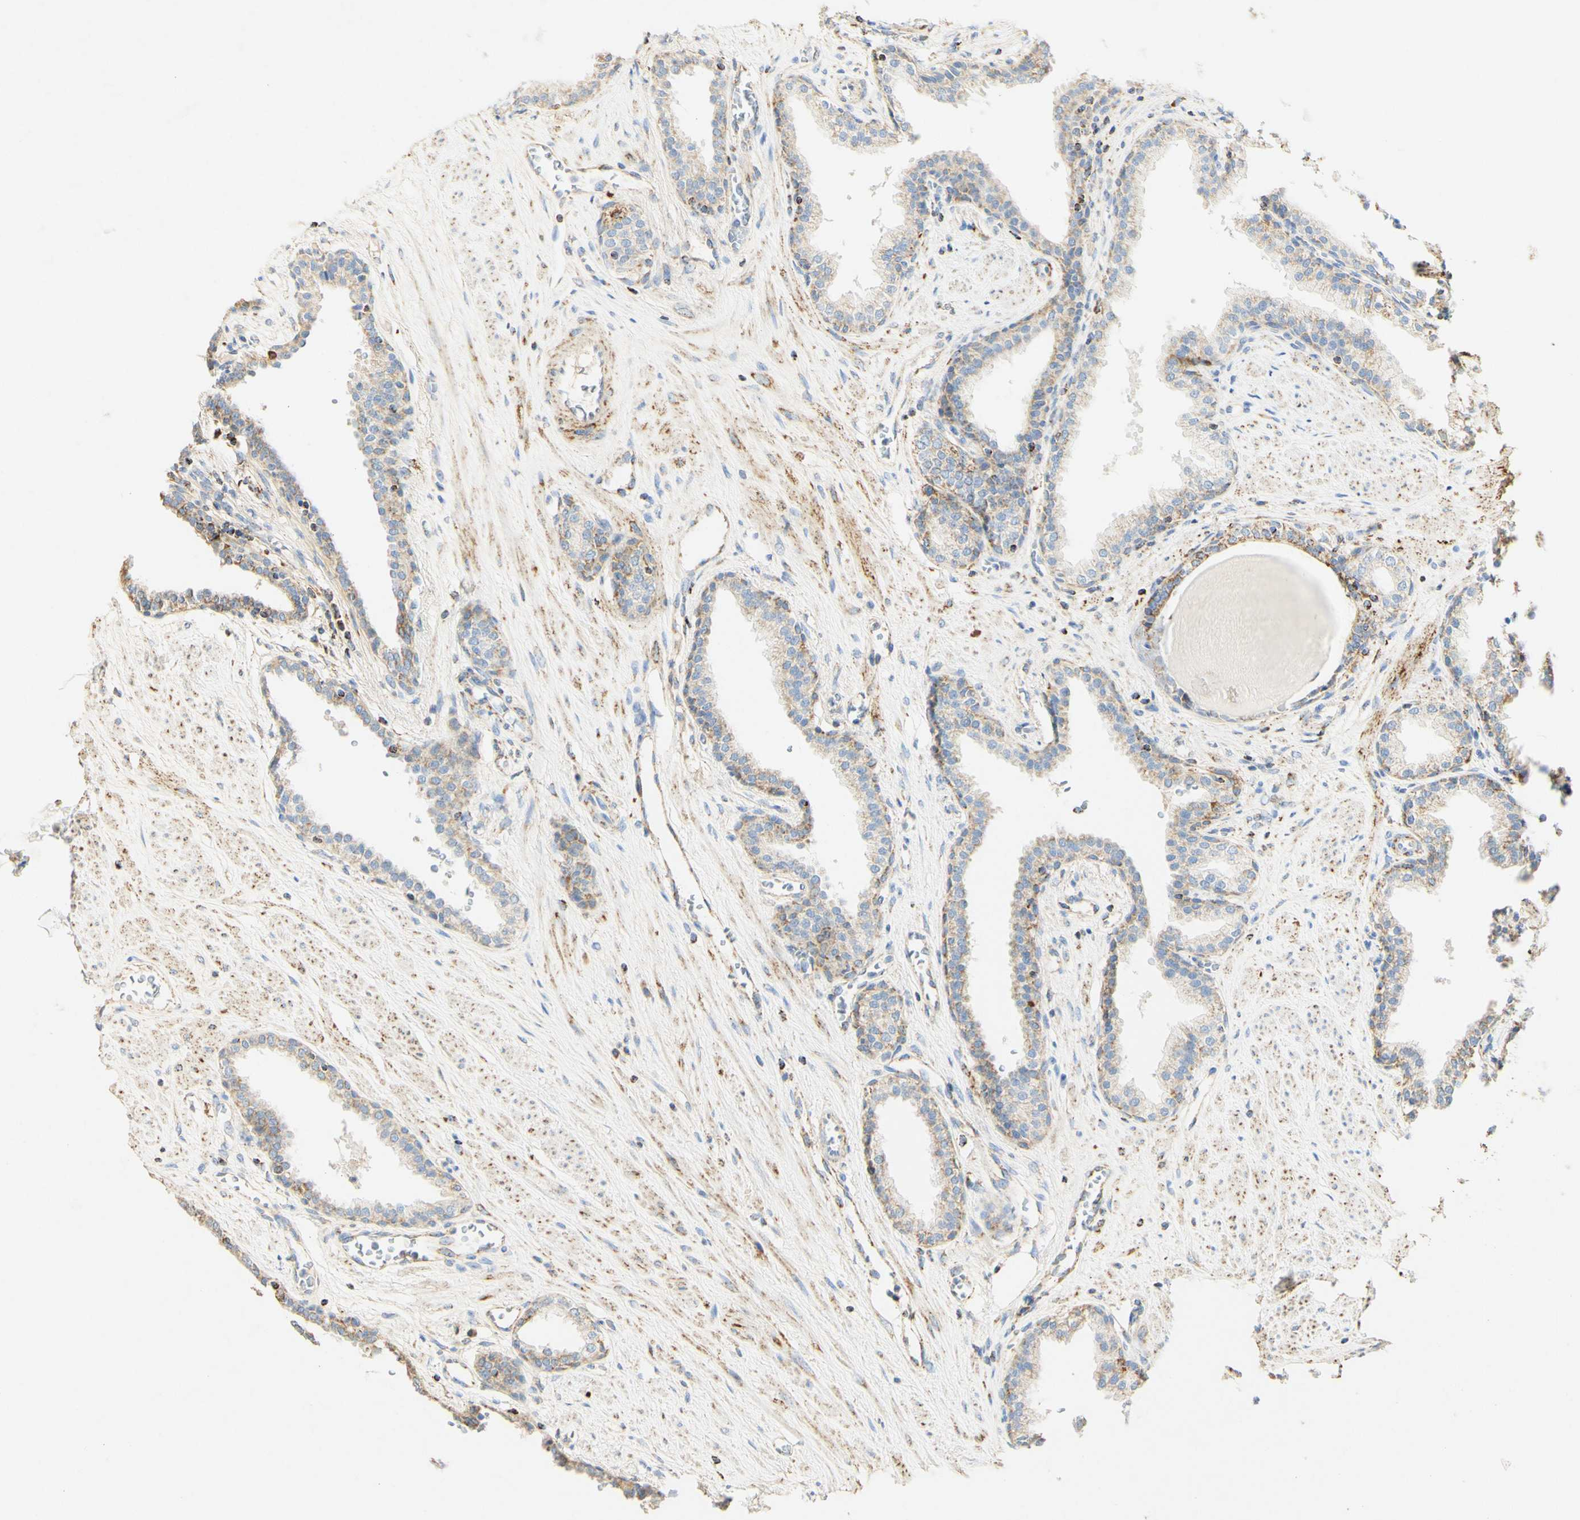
{"staining": {"intensity": "moderate", "quantity": "25%-75%", "location": "cytoplasmic/membranous"}, "tissue": "prostate", "cell_type": "Glandular cells", "image_type": "normal", "snomed": [{"axis": "morphology", "description": "Normal tissue, NOS"}, {"axis": "topography", "description": "Prostate"}], "caption": "Glandular cells reveal medium levels of moderate cytoplasmic/membranous staining in about 25%-75% of cells in normal human prostate. The protein is shown in brown color, while the nuclei are stained blue.", "gene": "OXCT1", "patient": {"sex": "male", "age": 51}}